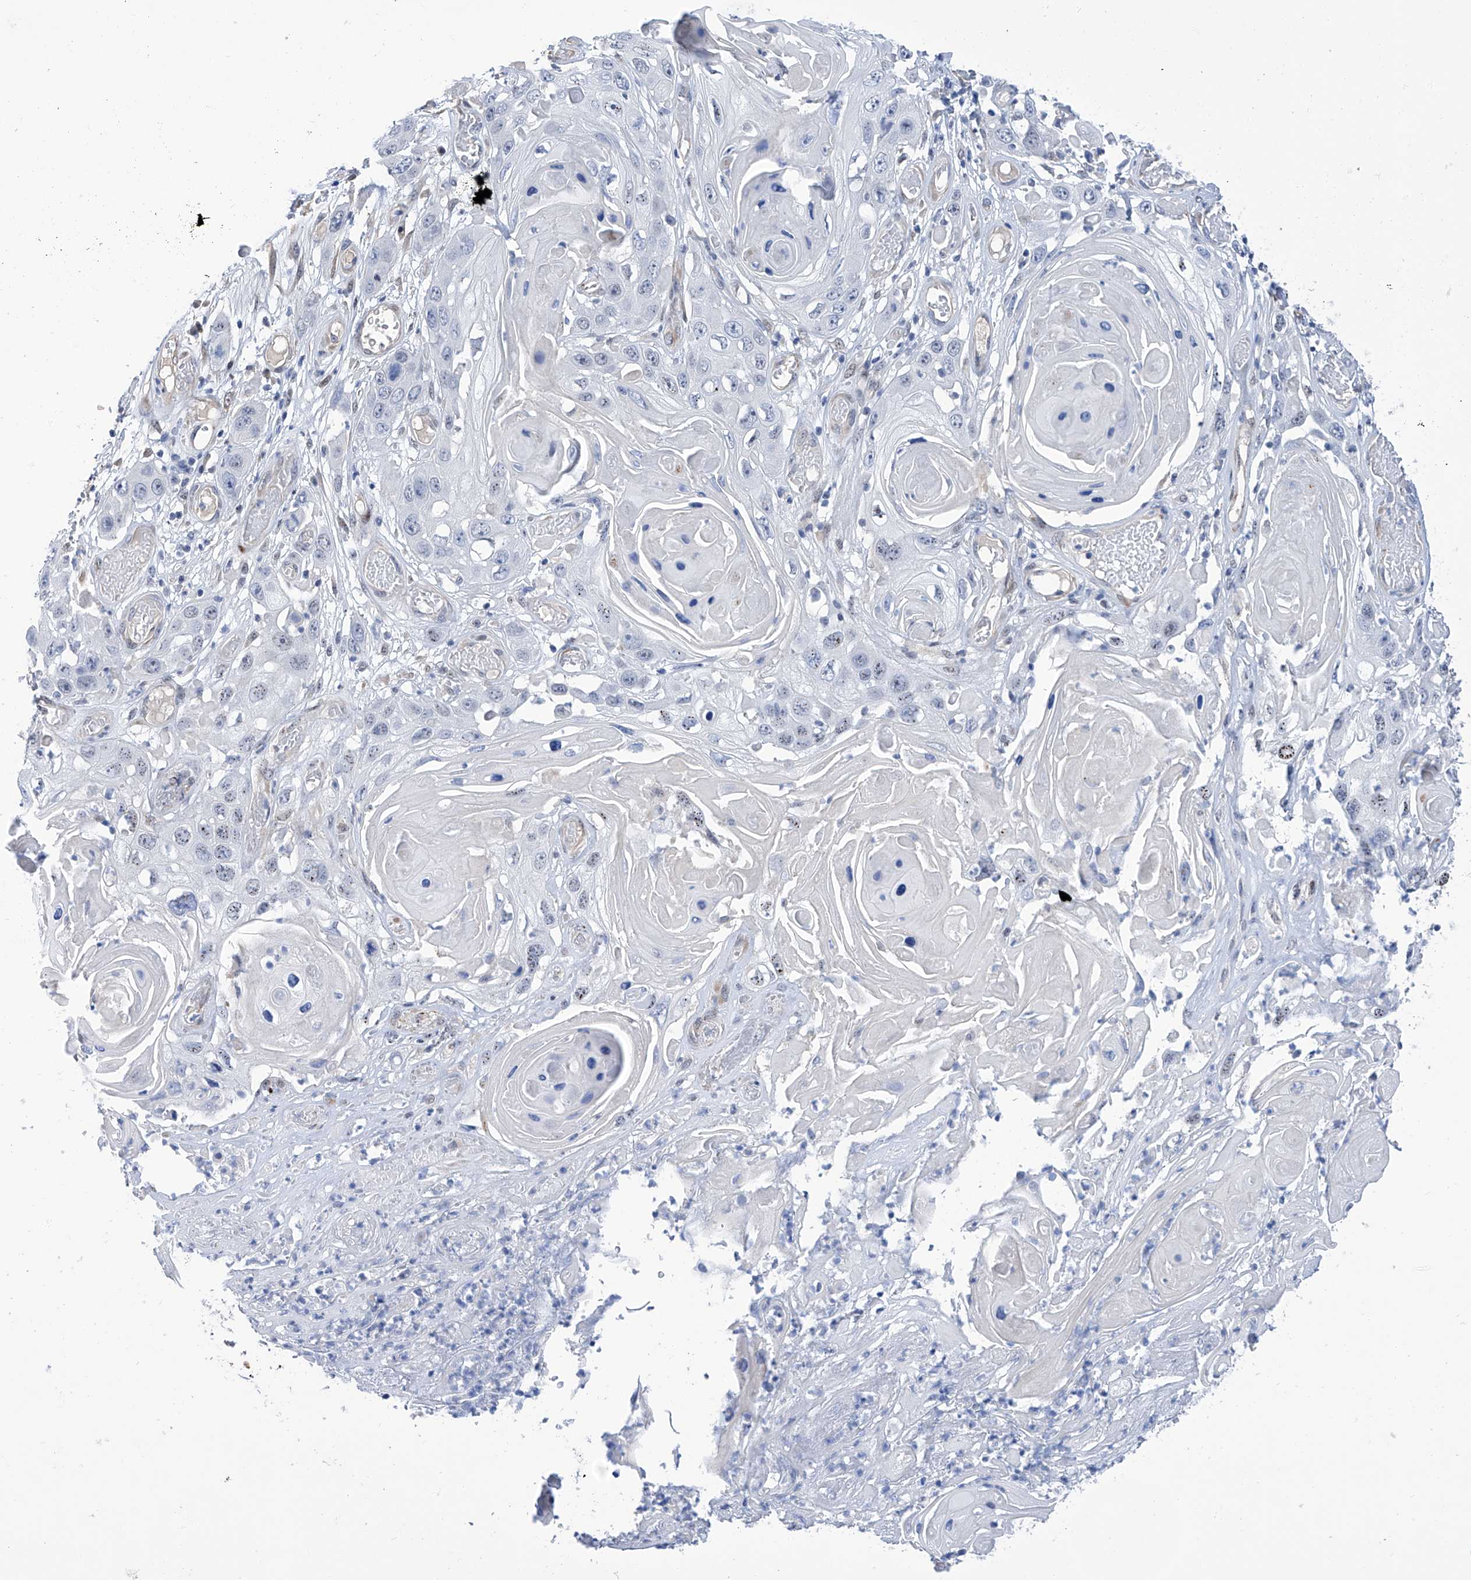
{"staining": {"intensity": "weak", "quantity": "<25%", "location": "nuclear"}, "tissue": "skin cancer", "cell_type": "Tumor cells", "image_type": "cancer", "snomed": [{"axis": "morphology", "description": "Squamous cell carcinoma, NOS"}, {"axis": "topography", "description": "Skin"}], "caption": "An image of human squamous cell carcinoma (skin) is negative for staining in tumor cells.", "gene": "PGM3", "patient": {"sex": "male", "age": 55}}